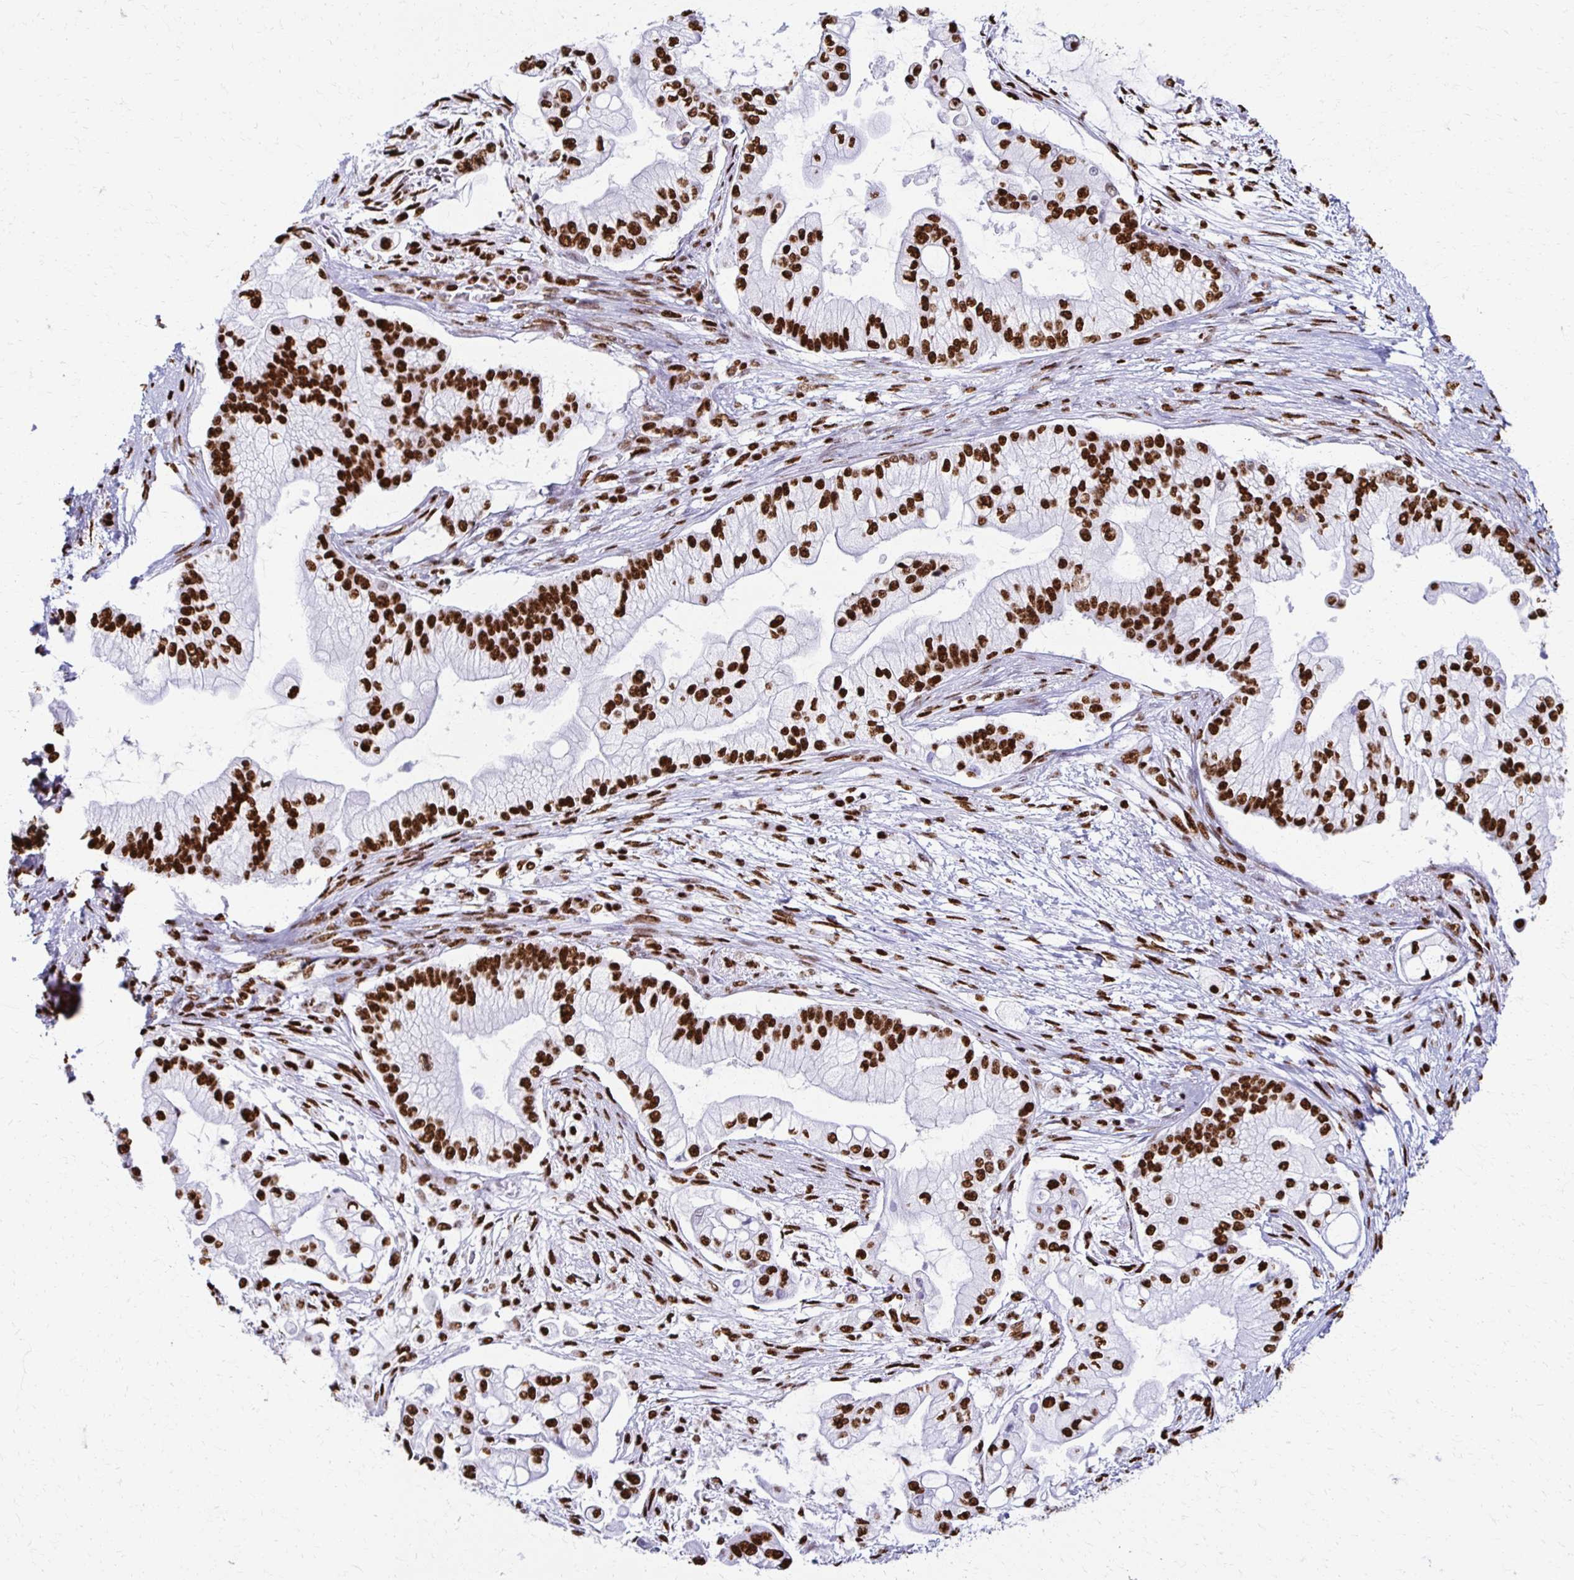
{"staining": {"intensity": "strong", "quantity": ">75%", "location": "nuclear"}, "tissue": "pancreatic cancer", "cell_type": "Tumor cells", "image_type": "cancer", "snomed": [{"axis": "morphology", "description": "Adenocarcinoma, NOS"}, {"axis": "topography", "description": "Pancreas"}], "caption": "Pancreatic adenocarcinoma was stained to show a protein in brown. There is high levels of strong nuclear positivity in about >75% of tumor cells. Ihc stains the protein of interest in brown and the nuclei are stained blue.", "gene": "NONO", "patient": {"sex": "female", "age": 69}}